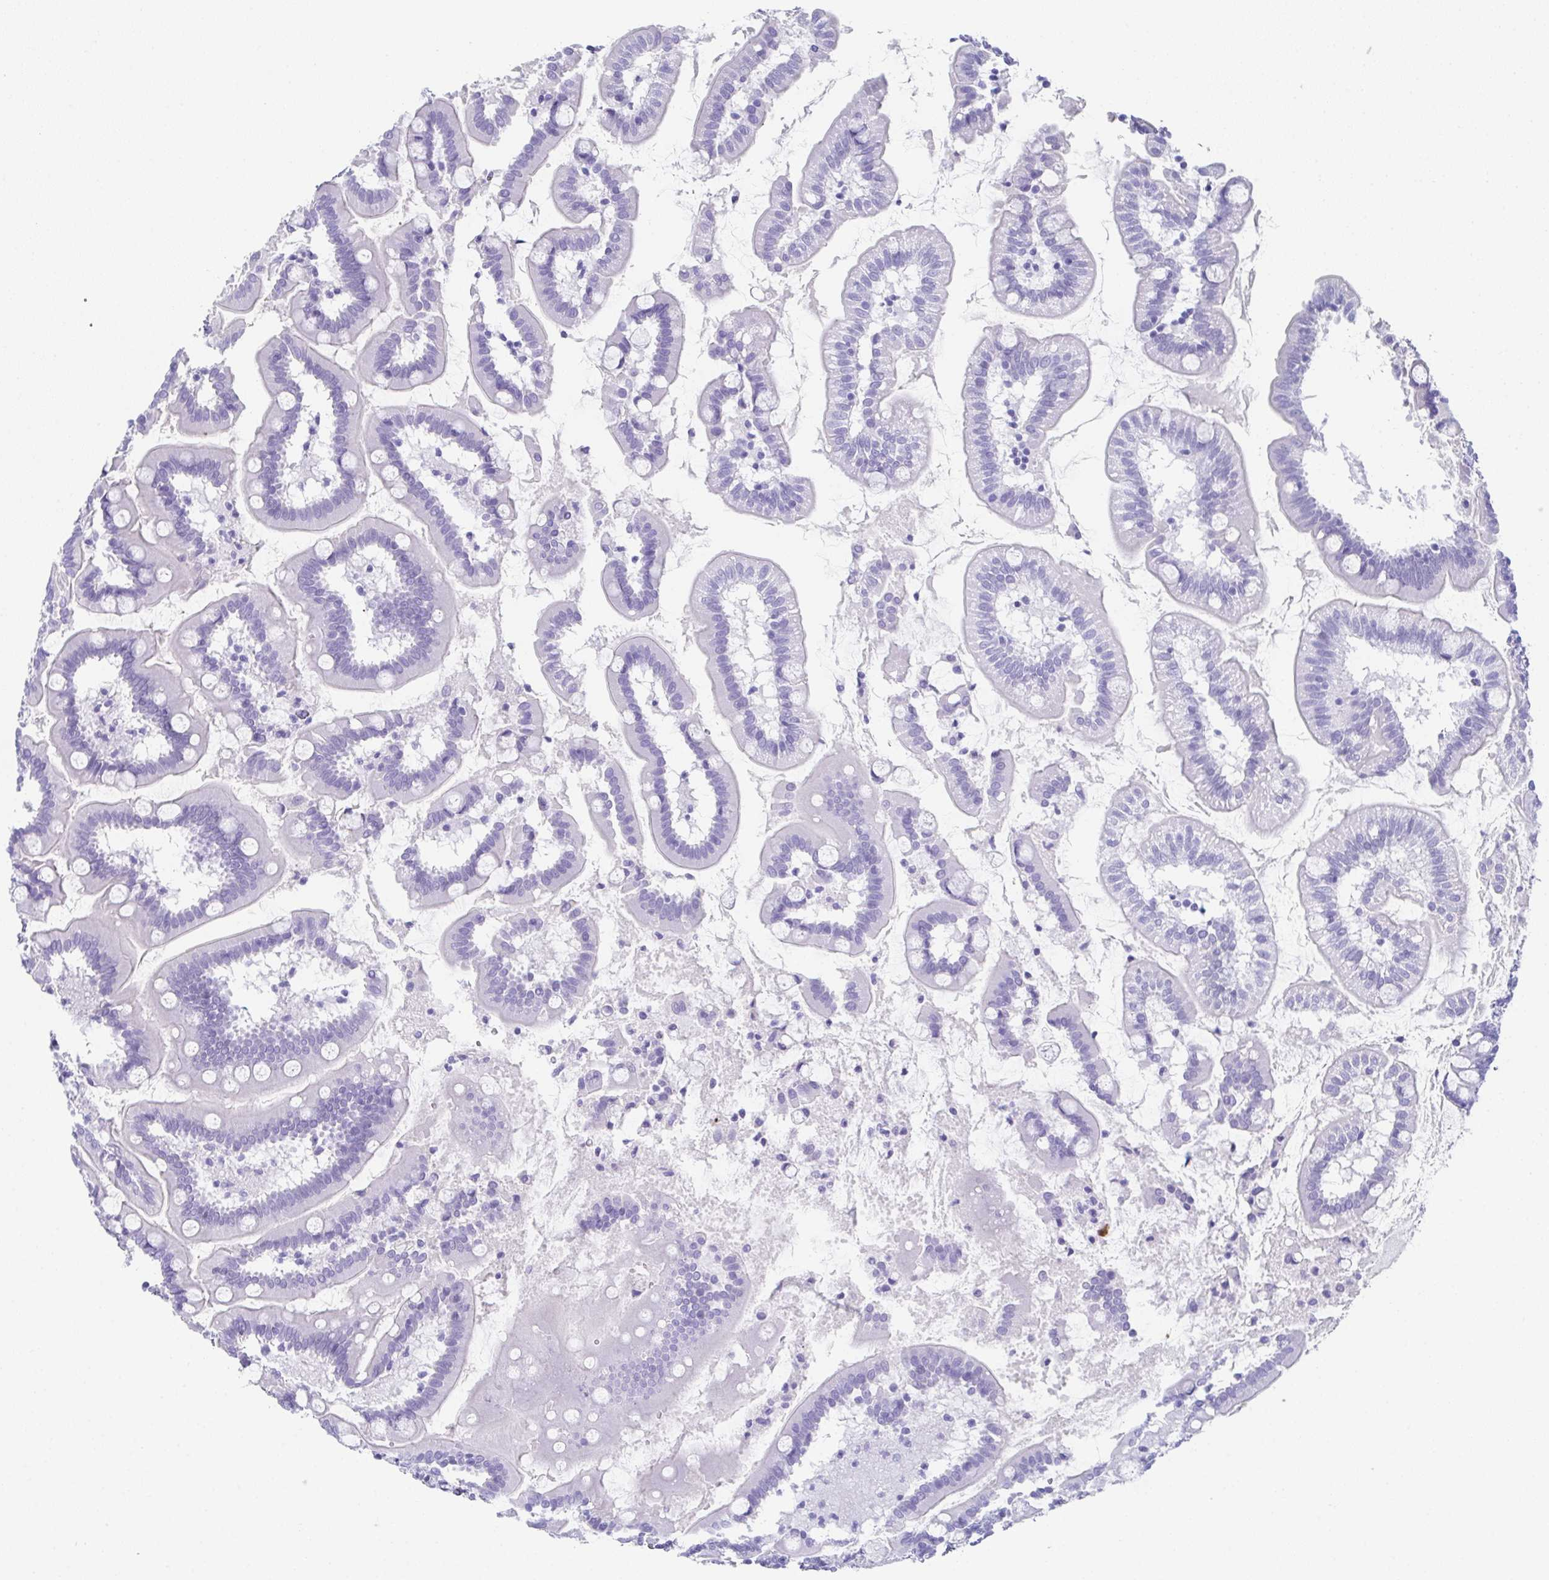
{"staining": {"intensity": "negative", "quantity": "none", "location": "none"}, "tissue": "small intestine", "cell_type": "Glandular cells", "image_type": "normal", "snomed": [{"axis": "morphology", "description": "Normal tissue, NOS"}, {"axis": "topography", "description": "Small intestine"}], "caption": "Immunohistochemistry micrograph of unremarkable small intestine stained for a protein (brown), which reveals no staining in glandular cells. Brightfield microscopy of IHC stained with DAB (brown) and hematoxylin (blue), captured at high magnification.", "gene": "SYCP1", "patient": {"sex": "female", "age": 64}}